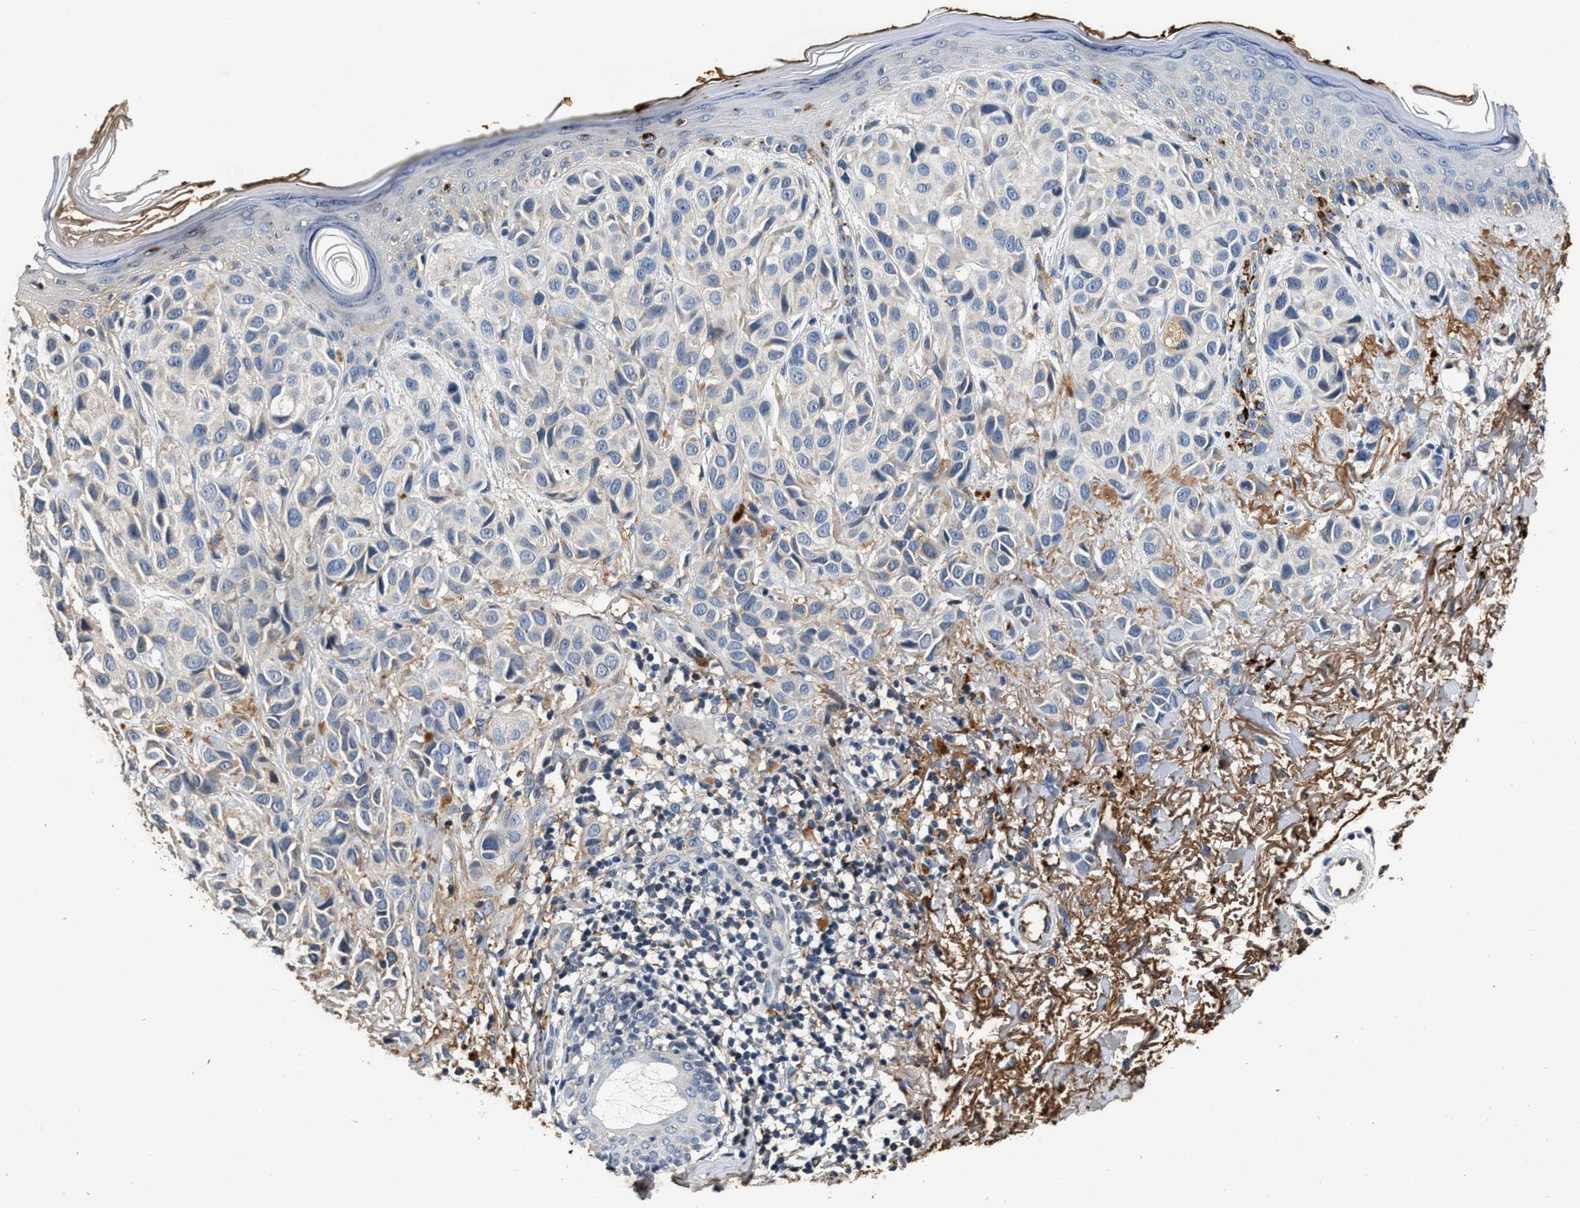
{"staining": {"intensity": "negative", "quantity": "none", "location": "none"}, "tissue": "melanoma", "cell_type": "Tumor cells", "image_type": "cancer", "snomed": [{"axis": "morphology", "description": "Malignant melanoma, NOS"}, {"axis": "topography", "description": "Skin"}], "caption": "An immunohistochemistry (IHC) micrograph of melanoma is shown. There is no staining in tumor cells of melanoma.", "gene": "C3", "patient": {"sex": "female", "age": 58}}